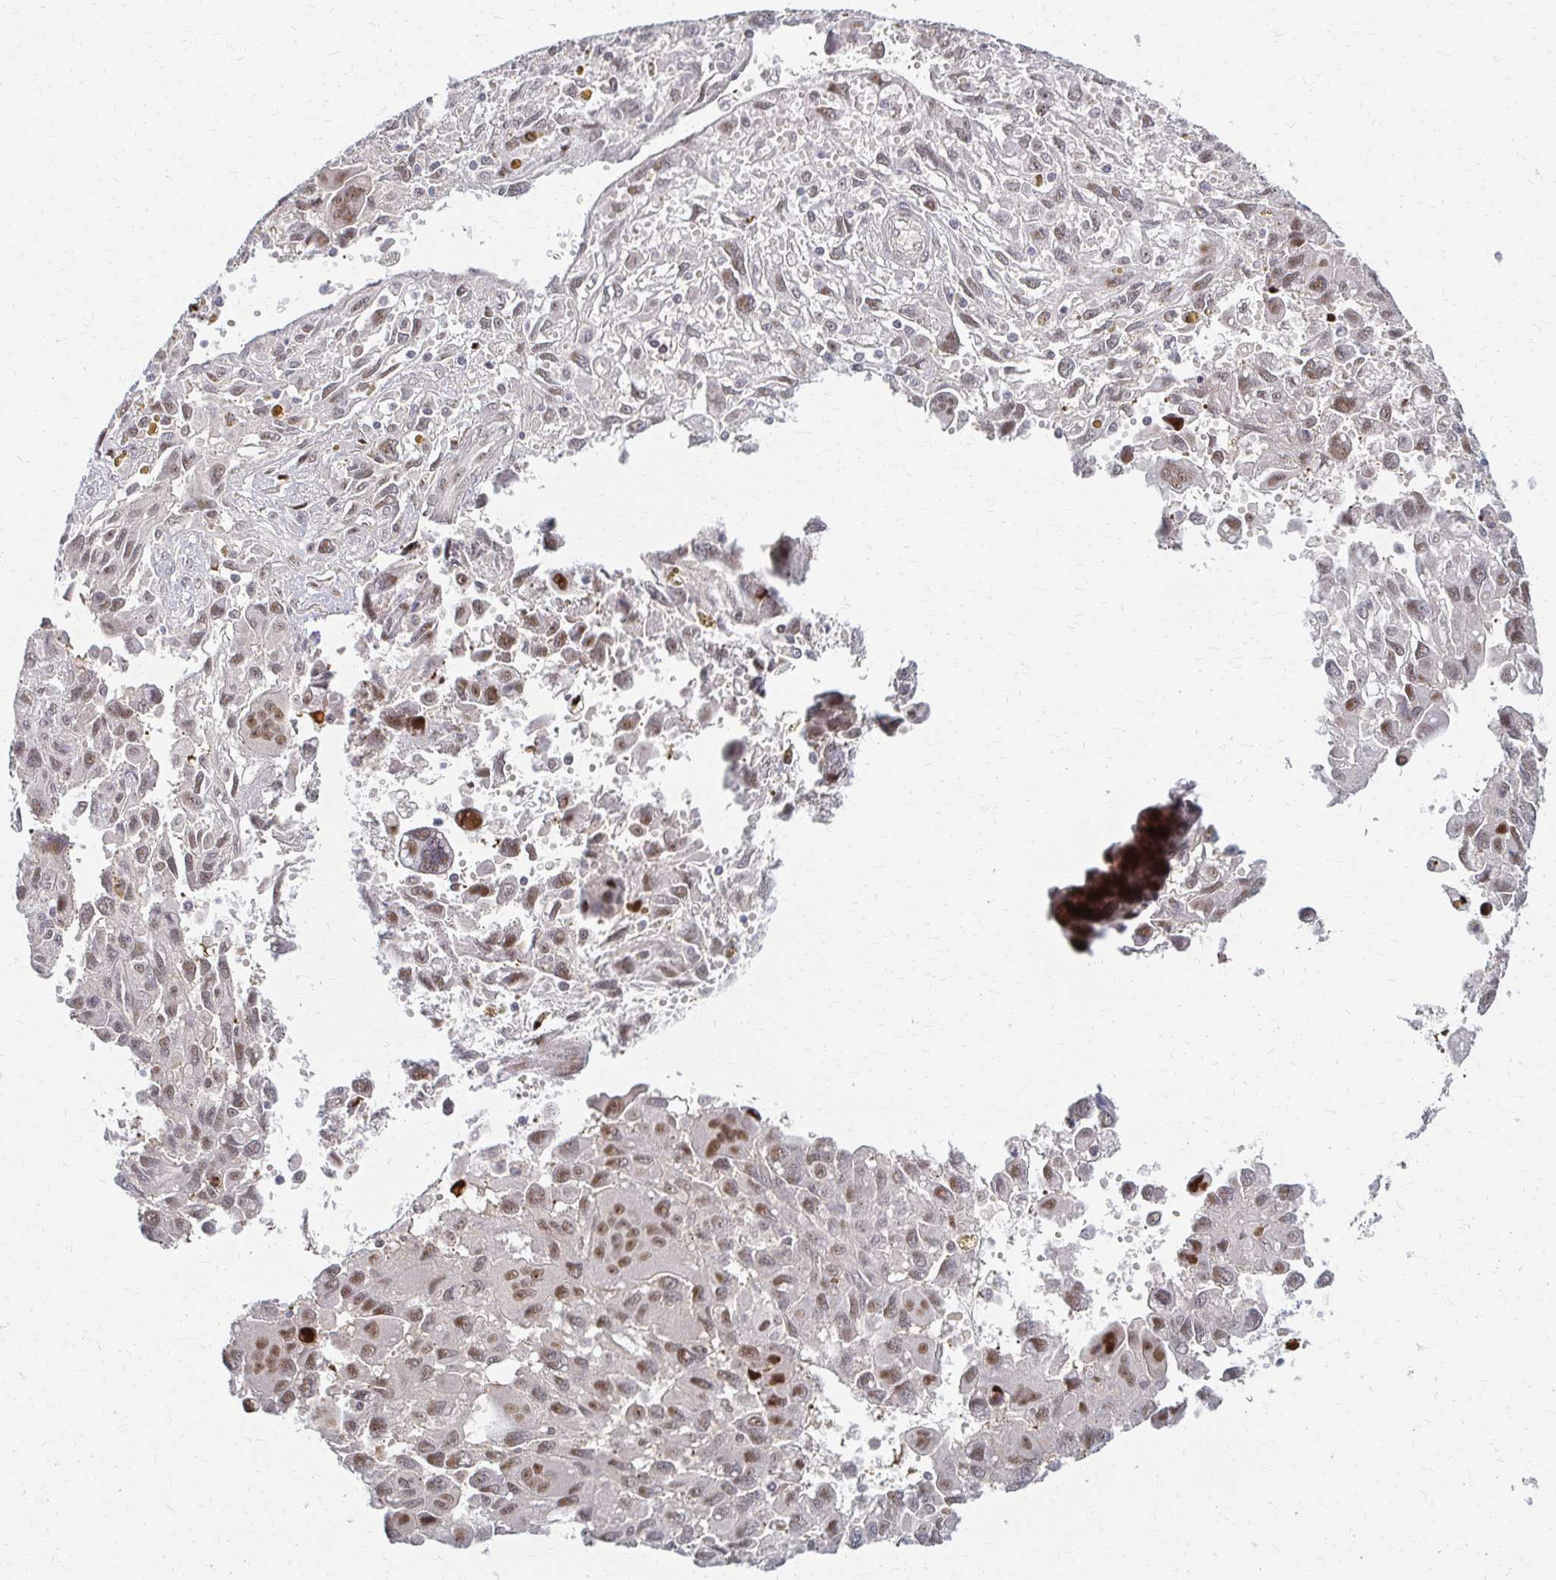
{"staining": {"intensity": "weak", "quantity": ">75%", "location": "nuclear"}, "tissue": "pancreatic cancer", "cell_type": "Tumor cells", "image_type": "cancer", "snomed": [{"axis": "morphology", "description": "Adenocarcinoma, NOS"}, {"axis": "topography", "description": "Pancreas"}], "caption": "A brown stain shows weak nuclear staining of a protein in human pancreatic cancer (adenocarcinoma) tumor cells.", "gene": "PSMD7", "patient": {"sex": "female", "age": 47}}